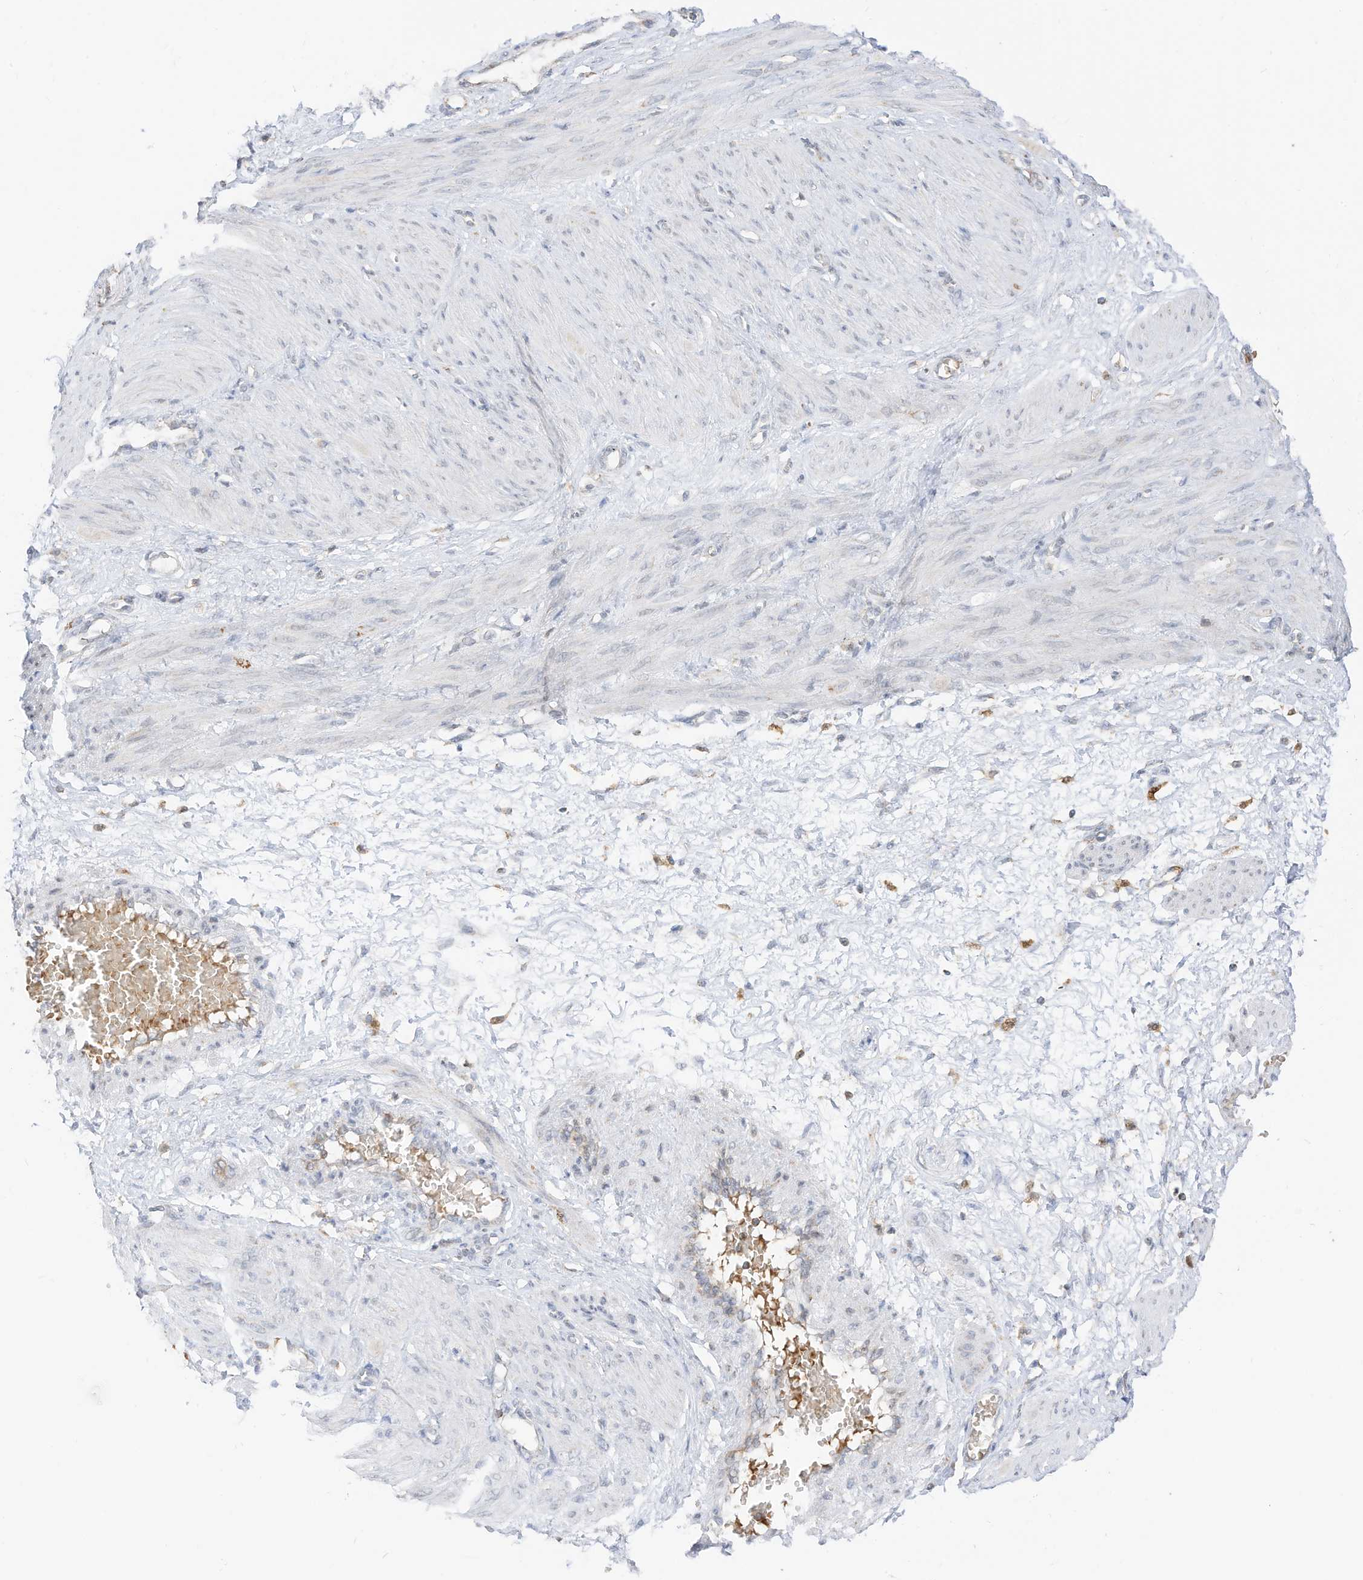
{"staining": {"intensity": "negative", "quantity": "none", "location": "none"}, "tissue": "smooth muscle", "cell_type": "Smooth muscle cells", "image_type": "normal", "snomed": [{"axis": "morphology", "description": "Normal tissue, NOS"}, {"axis": "topography", "description": "Endometrium"}], "caption": "Smooth muscle cells are negative for brown protein staining in normal smooth muscle. (Immunohistochemistry (ihc), brightfield microscopy, high magnification).", "gene": "MTUS2", "patient": {"sex": "female", "age": 33}}